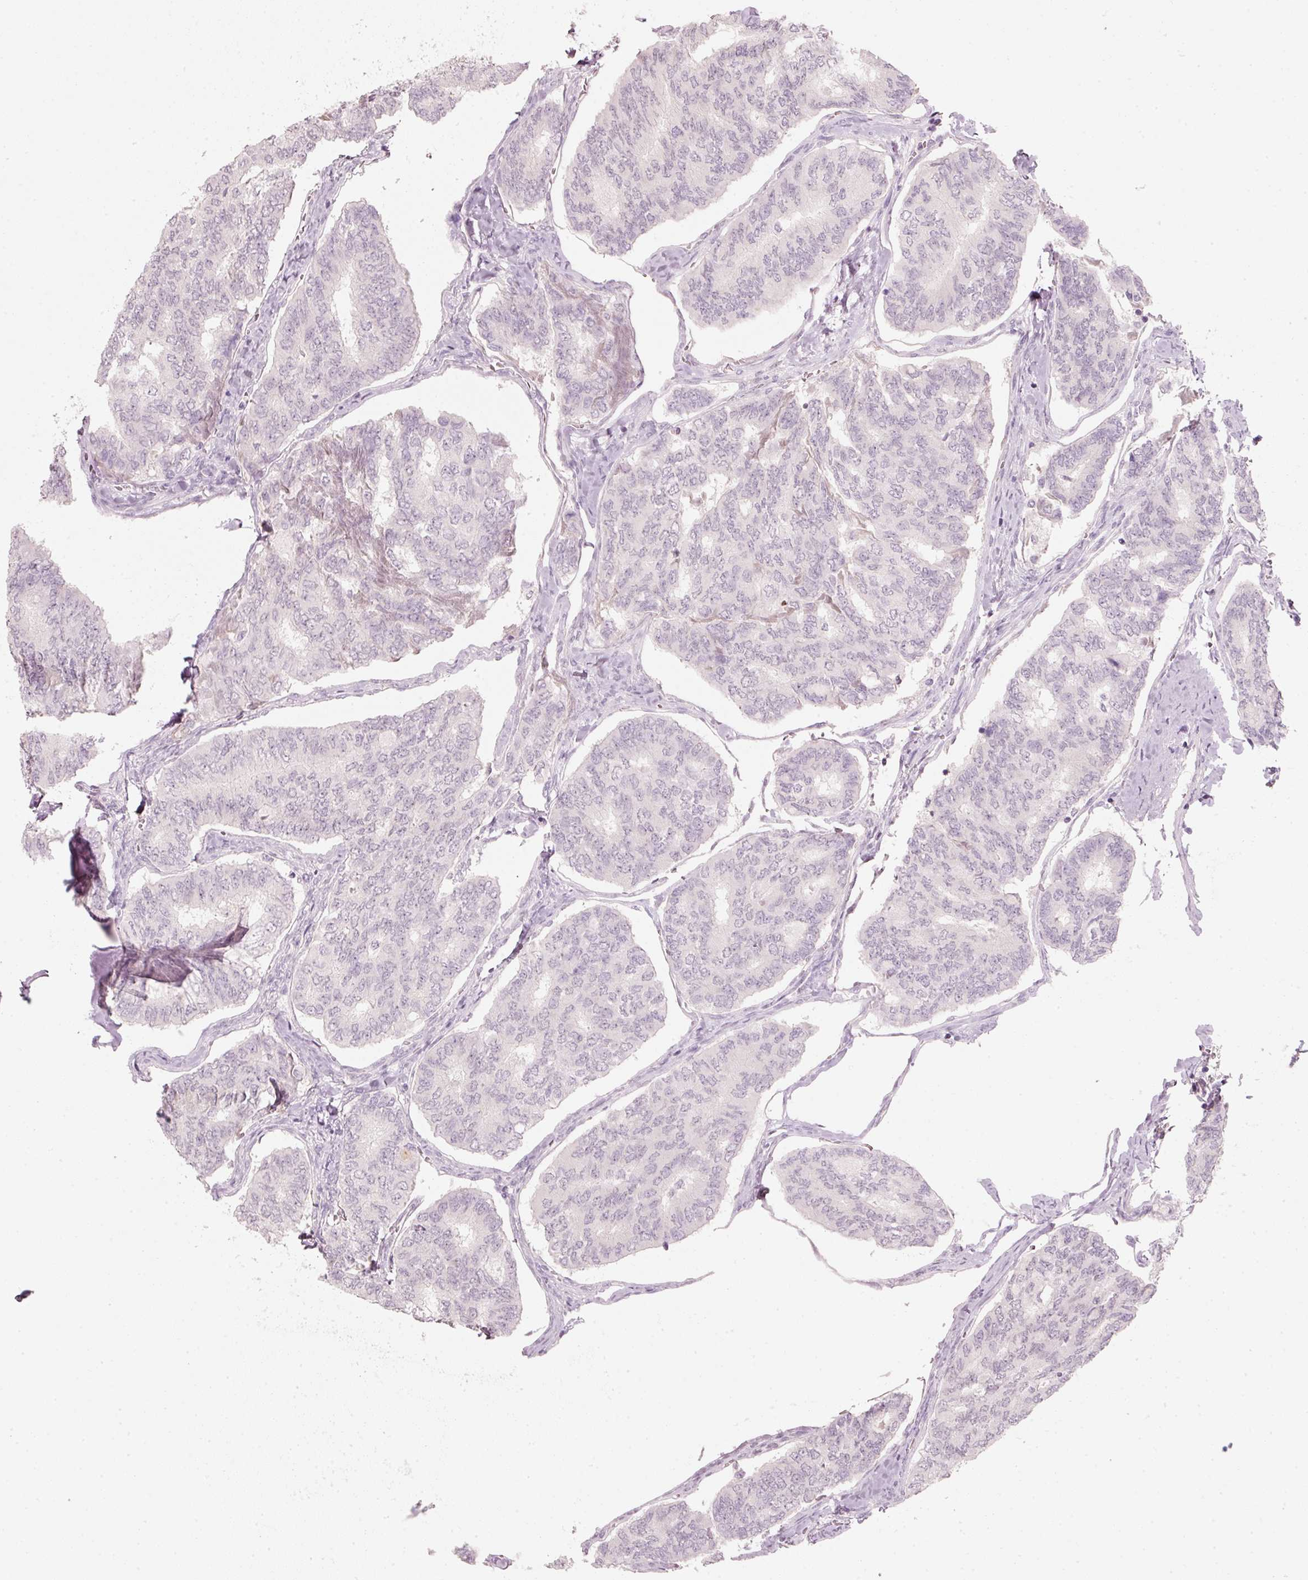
{"staining": {"intensity": "negative", "quantity": "none", "location": "none"}, "tissue": "thyroid cancer", "cell_type": "Tumor cells", "image_type": "cancer", "snomed": [{"axis": "morphology", "description": "Papillary adenocarcinoma, NOS"}, {"axis": "topography", "description": "Thyroid gland"}], "caption": "Immunohistochemistry (IHC) micrograph of neoplastic tissue: thyroid papillary adenocarcinoma stained with DAB demonstrates no significant protein positivity in tumor cells.", "gene": "STEAP1", "patient": {"sex": "female", "age": 35}}